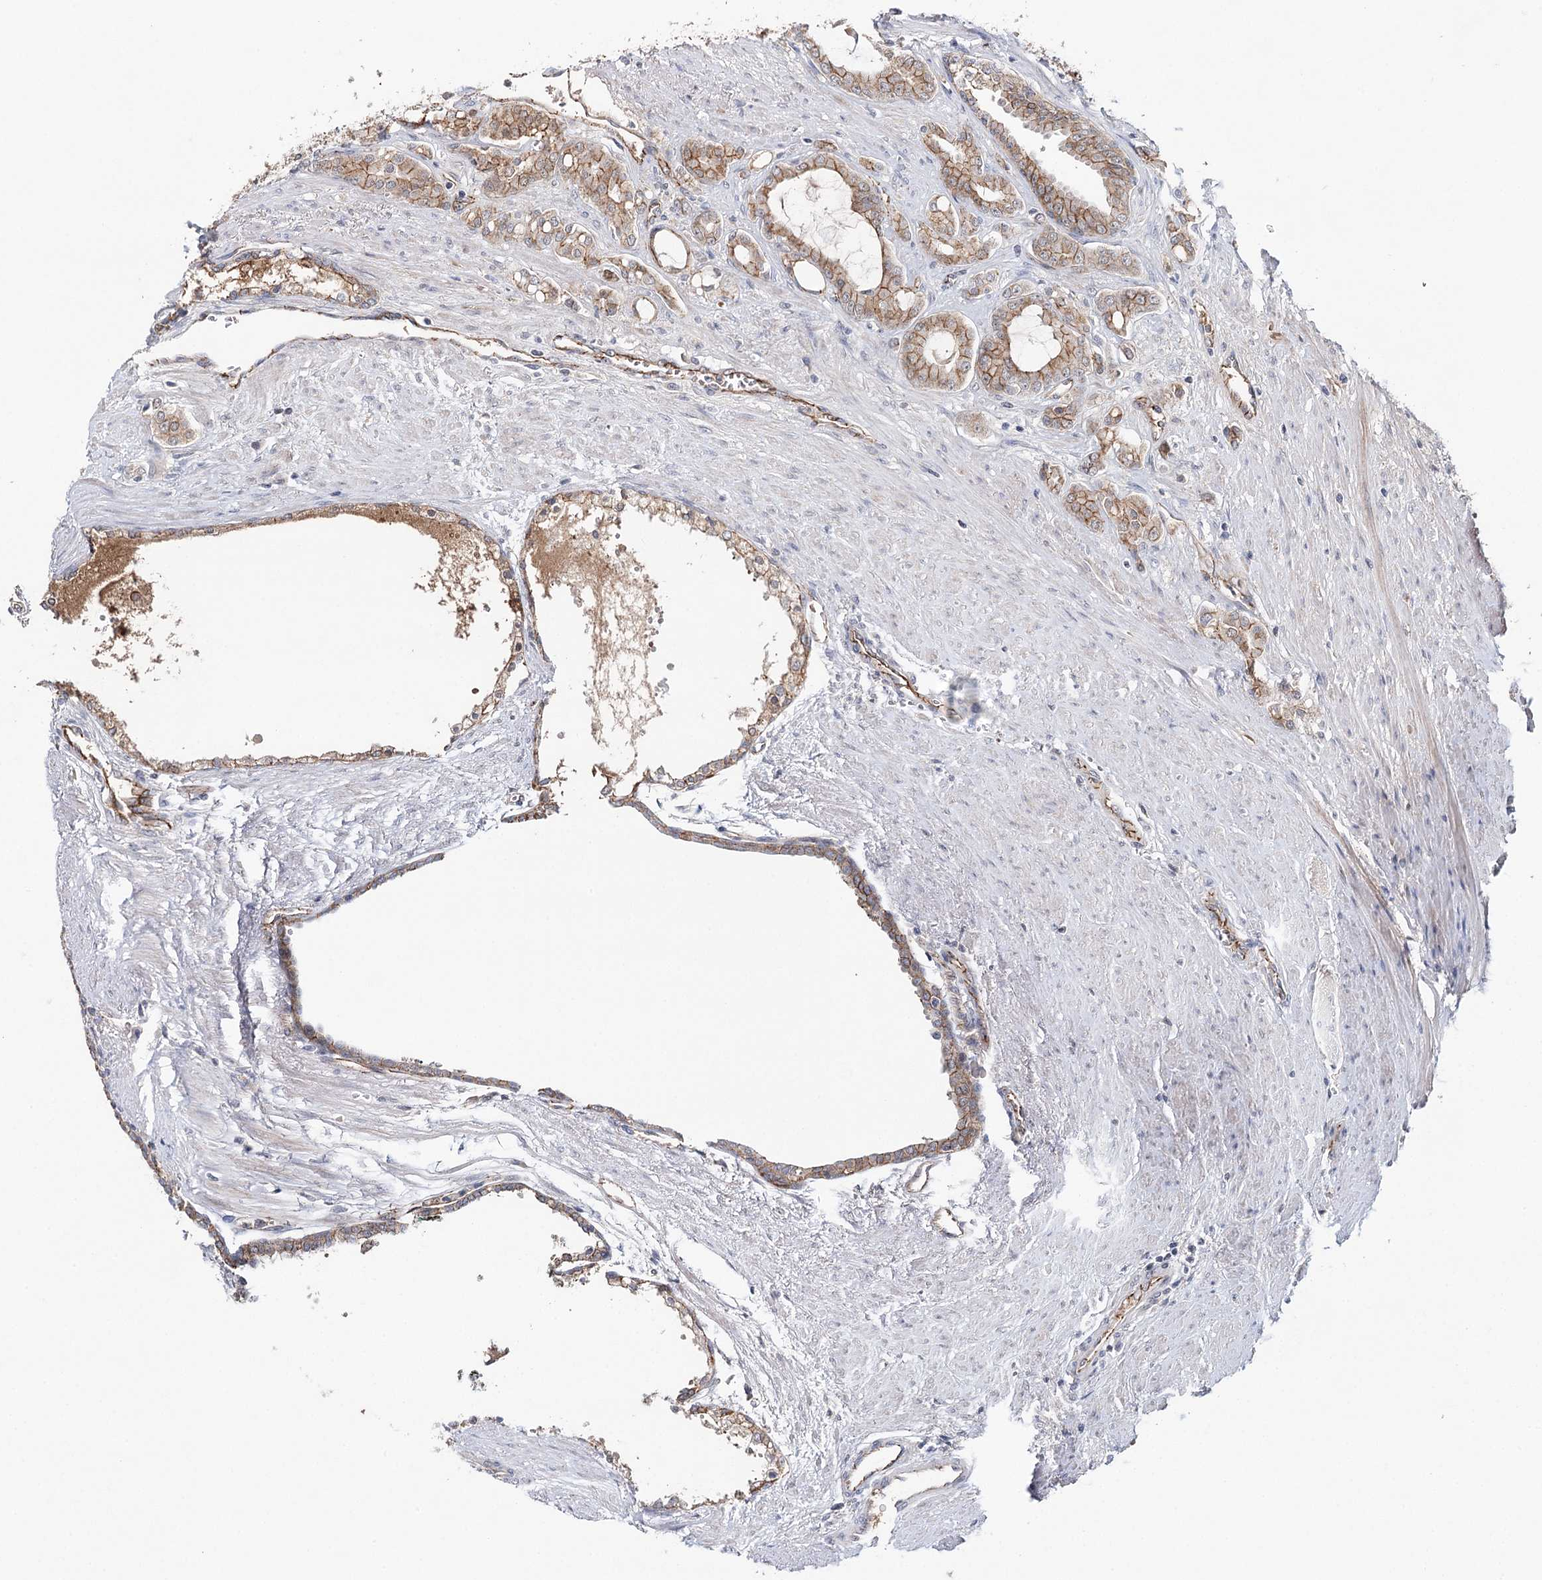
{"staining": {"intensity": "moderate", "quantity": ">75%", "location": "cytoplasmic/membranous"}, "tissue": "prostate cancer", "cell_type": "Tumor cells", "image_type": "cancer", "snomed": [{"axis": "morphology", "description": "Adenocarcinoma, High grade"}, {"axis": "topography", "description": "Prostate"}], "caption": "Immunohistochemistry (IHC) (DAB (3,3'-diaminobenzidine)) staining of high-grade adenocarcinoma (prostate) exhibits moderate cytoplasmic/membranous protein staining in approximately >75% of tumor cells.", "gene": "PKP4", "patient": {"sex": "male", "age": 72}}